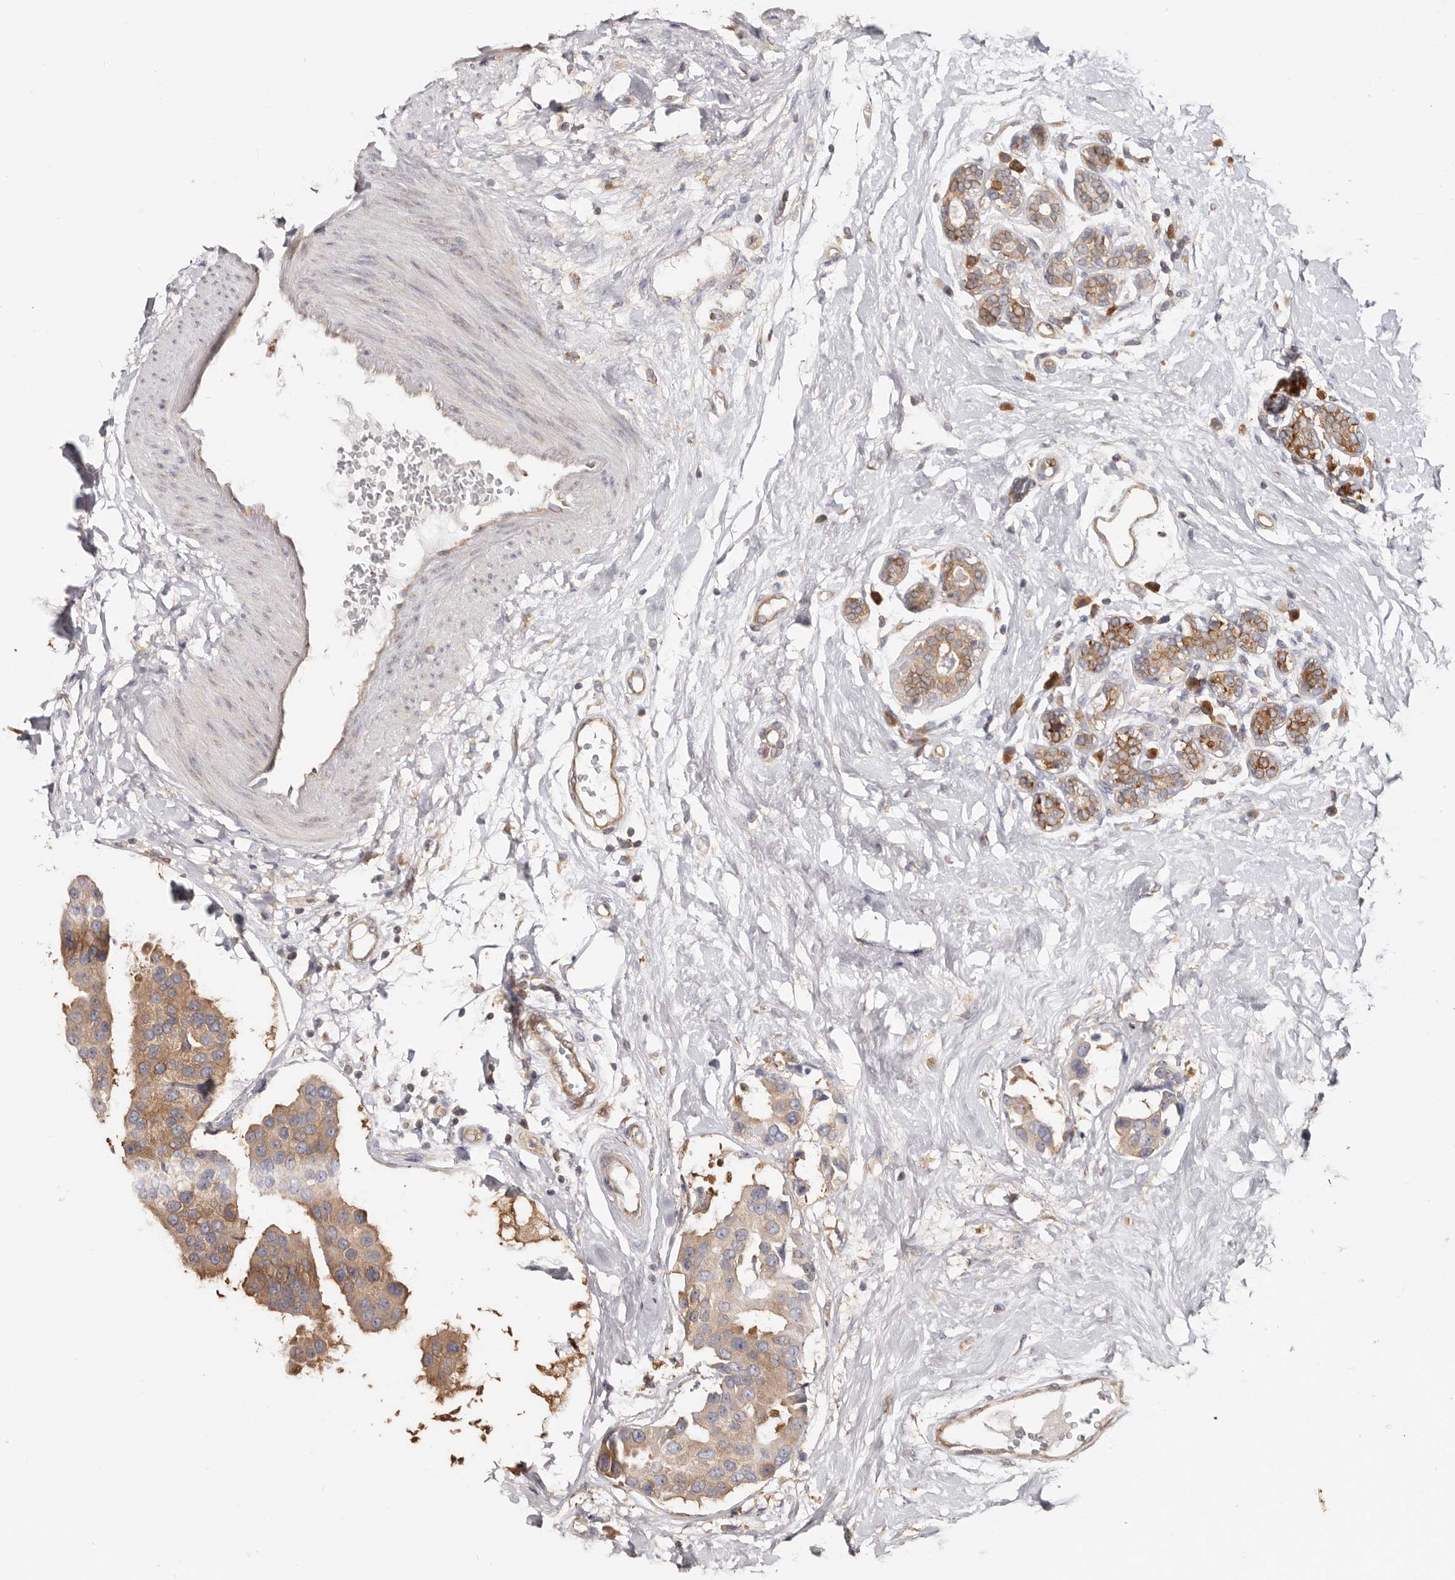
{"staining": {"intensity": "moderate", "quantity": ">75%", "location": "cytoplasmic/membranous"}, "tissue": "breast cancer", "cell_type": "Tumor cells", "image_type": "cancer", "snomed": [{"axis": "morphology", "description": "Normal tissue, NOS"}, {"axis": "morphology", "description": "Duct carcinoma"}, {"axis": "topography", "description": "Breast"}], "caption": "Breast cancer (invasive ductal carcinoma) stained for a protein (brown) exhibits moderate cytoplasmic/membranous positive staining in approximately >75% of tumor cells.", "gene": "EPRS1", "patient": {"sex": "female", "age": 39}}